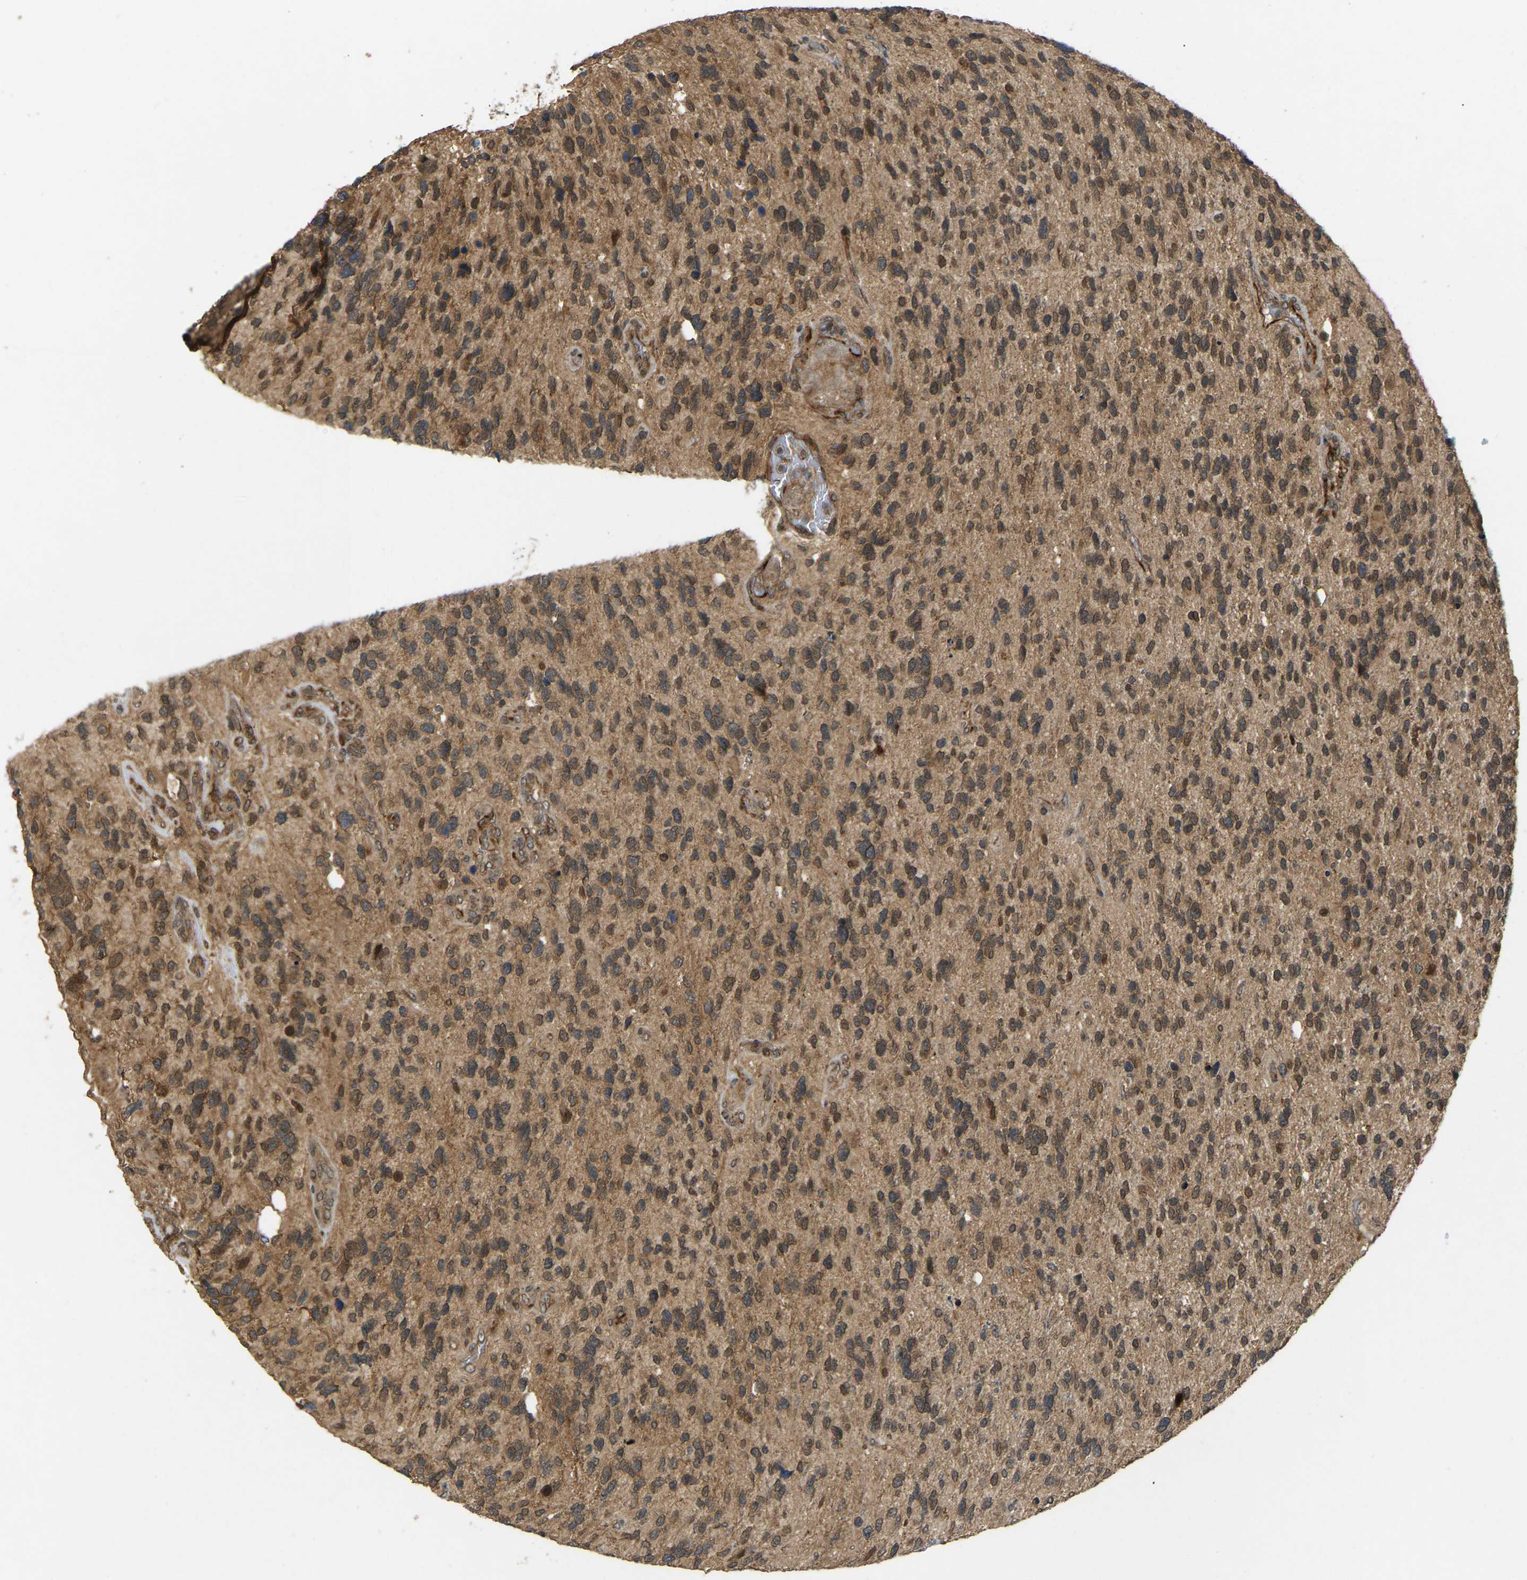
{"staining": {"intensity": "moderate", "quantity": ">75%", "location": "cytoplasmic/membranous,nuclear"}, "tissue": "glioma", "cell_type": "Tumor cells", "image_type": "cancer", "snomed": [{"axis": "morphology", "description": "Glioma, malignant, High grade"}, {"axis": "topography", "description": "Brain"}], "caption": "The histopathology image exhibits staining of glioma, revealing moderate cytoplasmic/membranous and nuclear protein positivity (brown color) within tumor cells. The protein of interest is stained brown, and the nuclei are stained in blue (DAB (3,3'-diaminobenzidine) IHC with brightfield microscopy, high magnification).", "gene": "KIAA1549", "patient": {"sex": "female", "age": 58}}